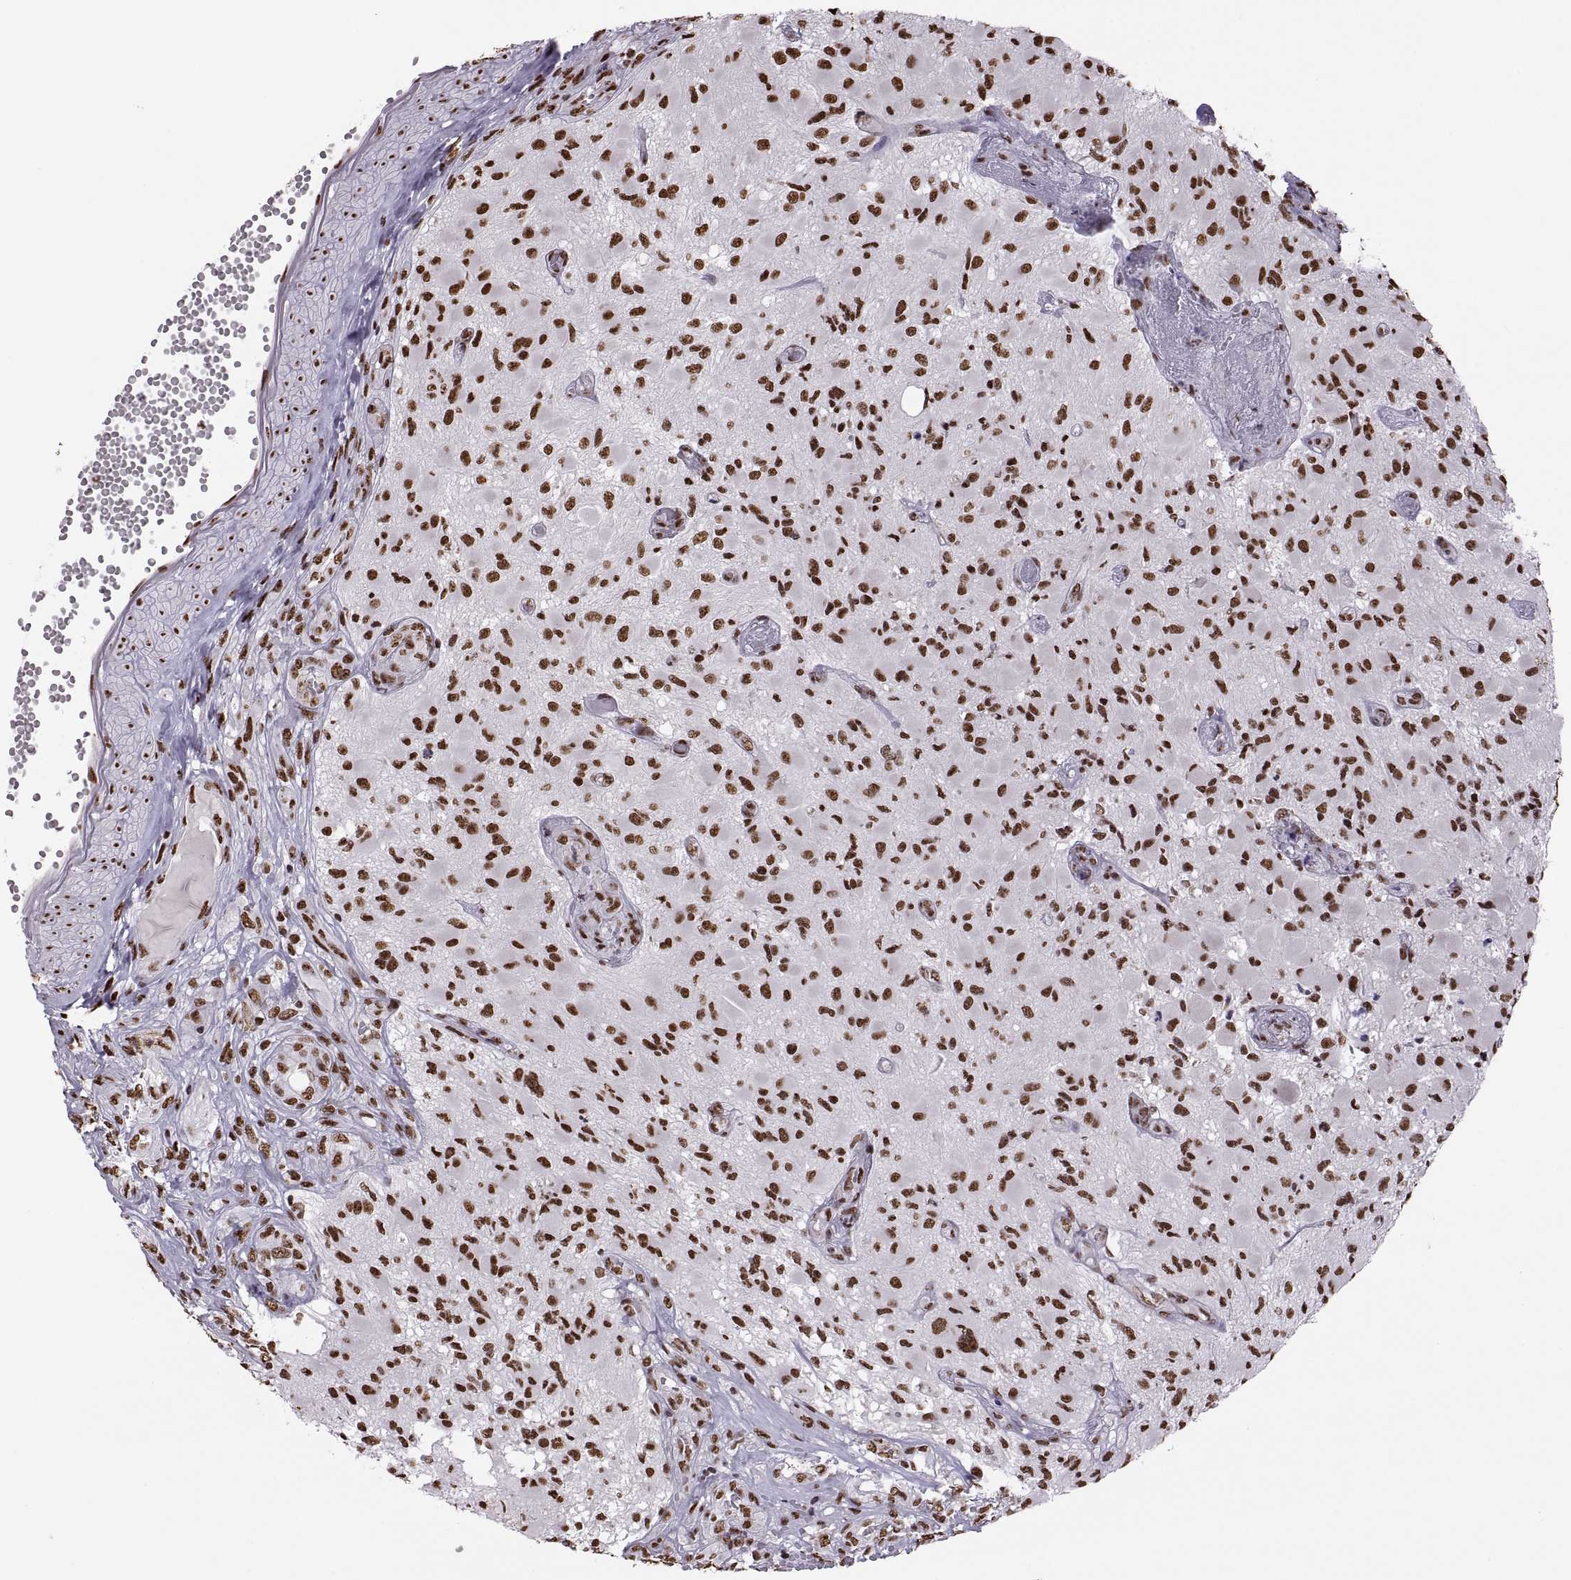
{"staining": {"intensity": "strong", "quantity": ">75%", "location": "nuclear"}, "tissue": "glioma", "cell_type": "Tumor cells", "image_type": "cancer", "snomed": [{"axis": "morphology", "description": "Glioma, malignant, High grade"}, {"axis": "topography", "description": "Brain"}], "caption": "Brown immunohistochemical staining in glioma displays strong nuclear expression in approximately >75% of tumor cells.", "gene": "SNAI1", "patient": {"sex": "female", "age": 63}}